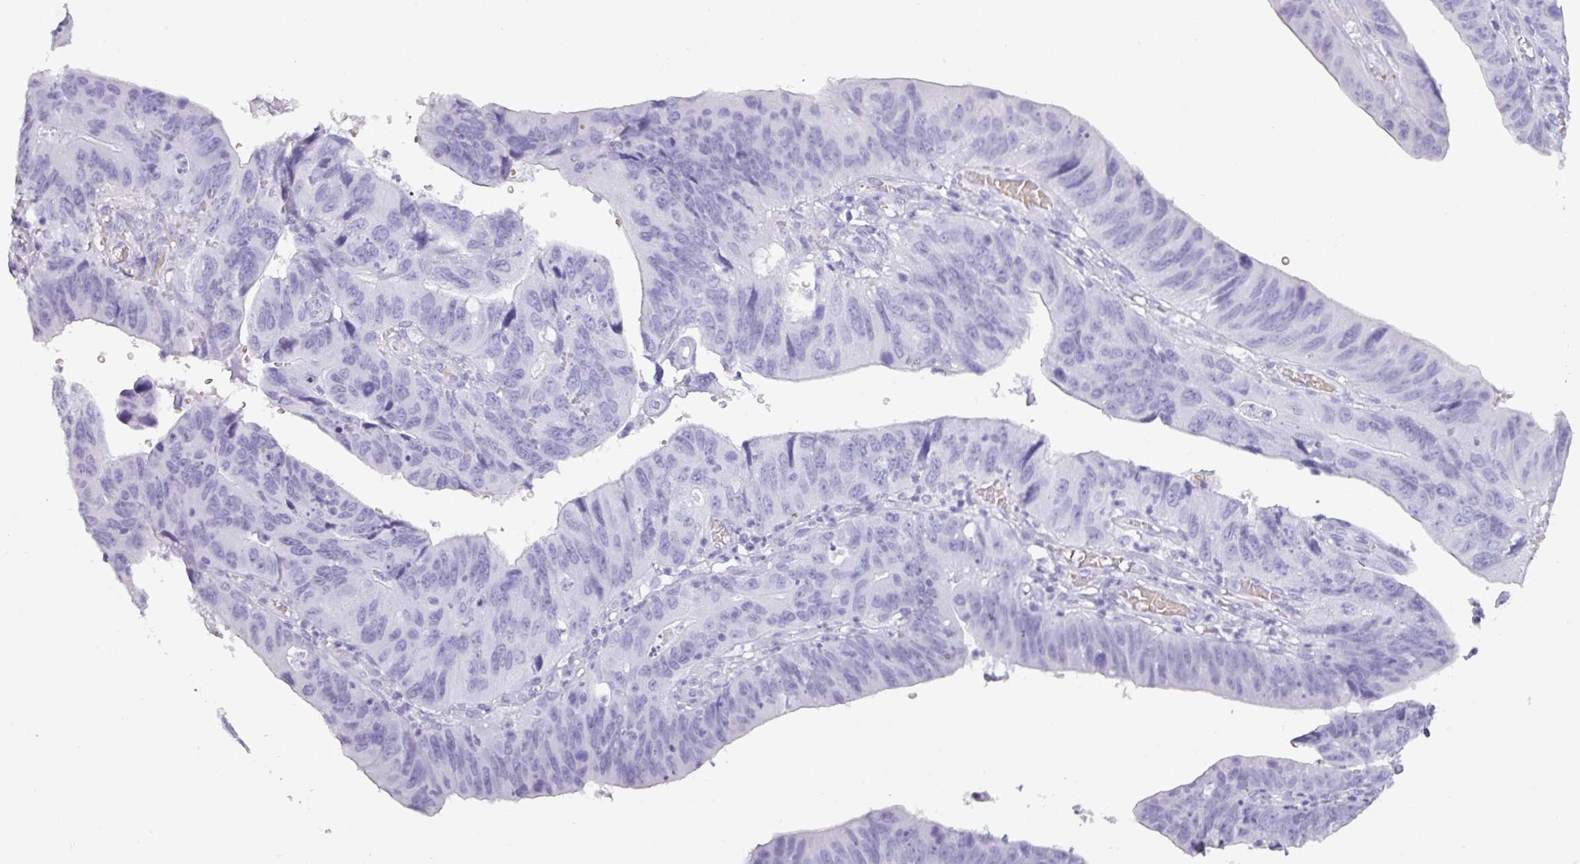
{"staining": {"intensity": "negative", "quantity": "none", "location": "none"}, "tissue": "stomach cancer", "cell_type": "Tumor cells", "image_type": "cancer", "snomed": [{"axis": "morphology", "description": "Adenocarcinoma, NOS"}, {"axis": "topography", "description": "Stomach"}], "caption": "Stomach adenocarcinoma stained for a protein using IHC exhibits no staining tumor cells.", "gene": "CRYBB2", "patient": {"sex": "male", "age": 59}}